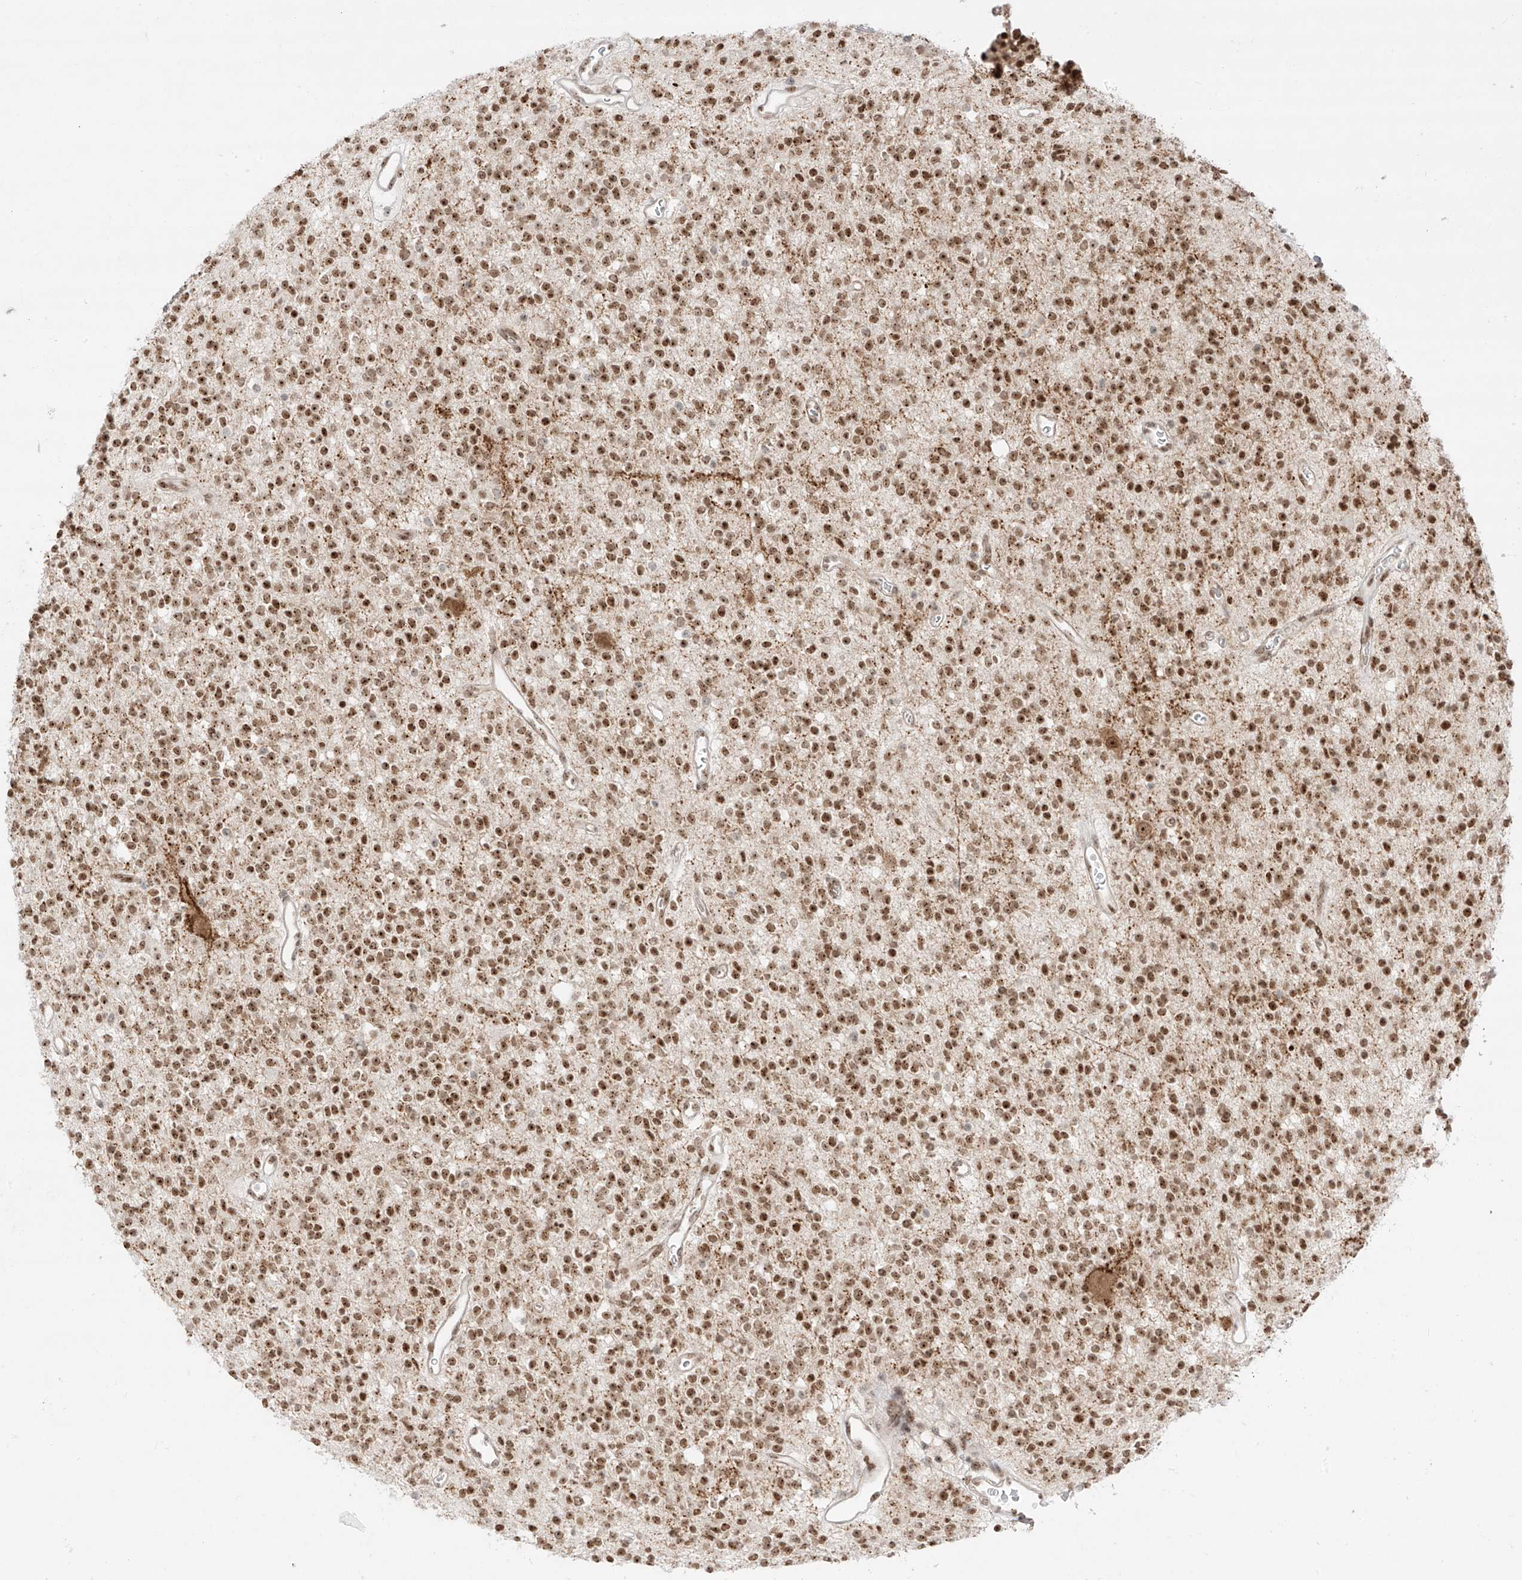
{"staining": {"intensity": "strong", "quantity": ">75%", "location": "nuclear"}, "tissue": "glioma", "cell_type": "Tumor cells", "image_type": "cancer", "snomed": [{"axis": "morphology", "description": "Glioma, malignant, High grade"}, {"axis": "topography", "description": "Brain"}], "caption": "This histopathology image demonstrates immunohistochemistry (IHC) staining of human malignant glioma (high-grade), with high strong nuclear expression in about >75% of tumor cells.", "gene": "ZNF512", "patient": {"sex": "male", "age": 34}}